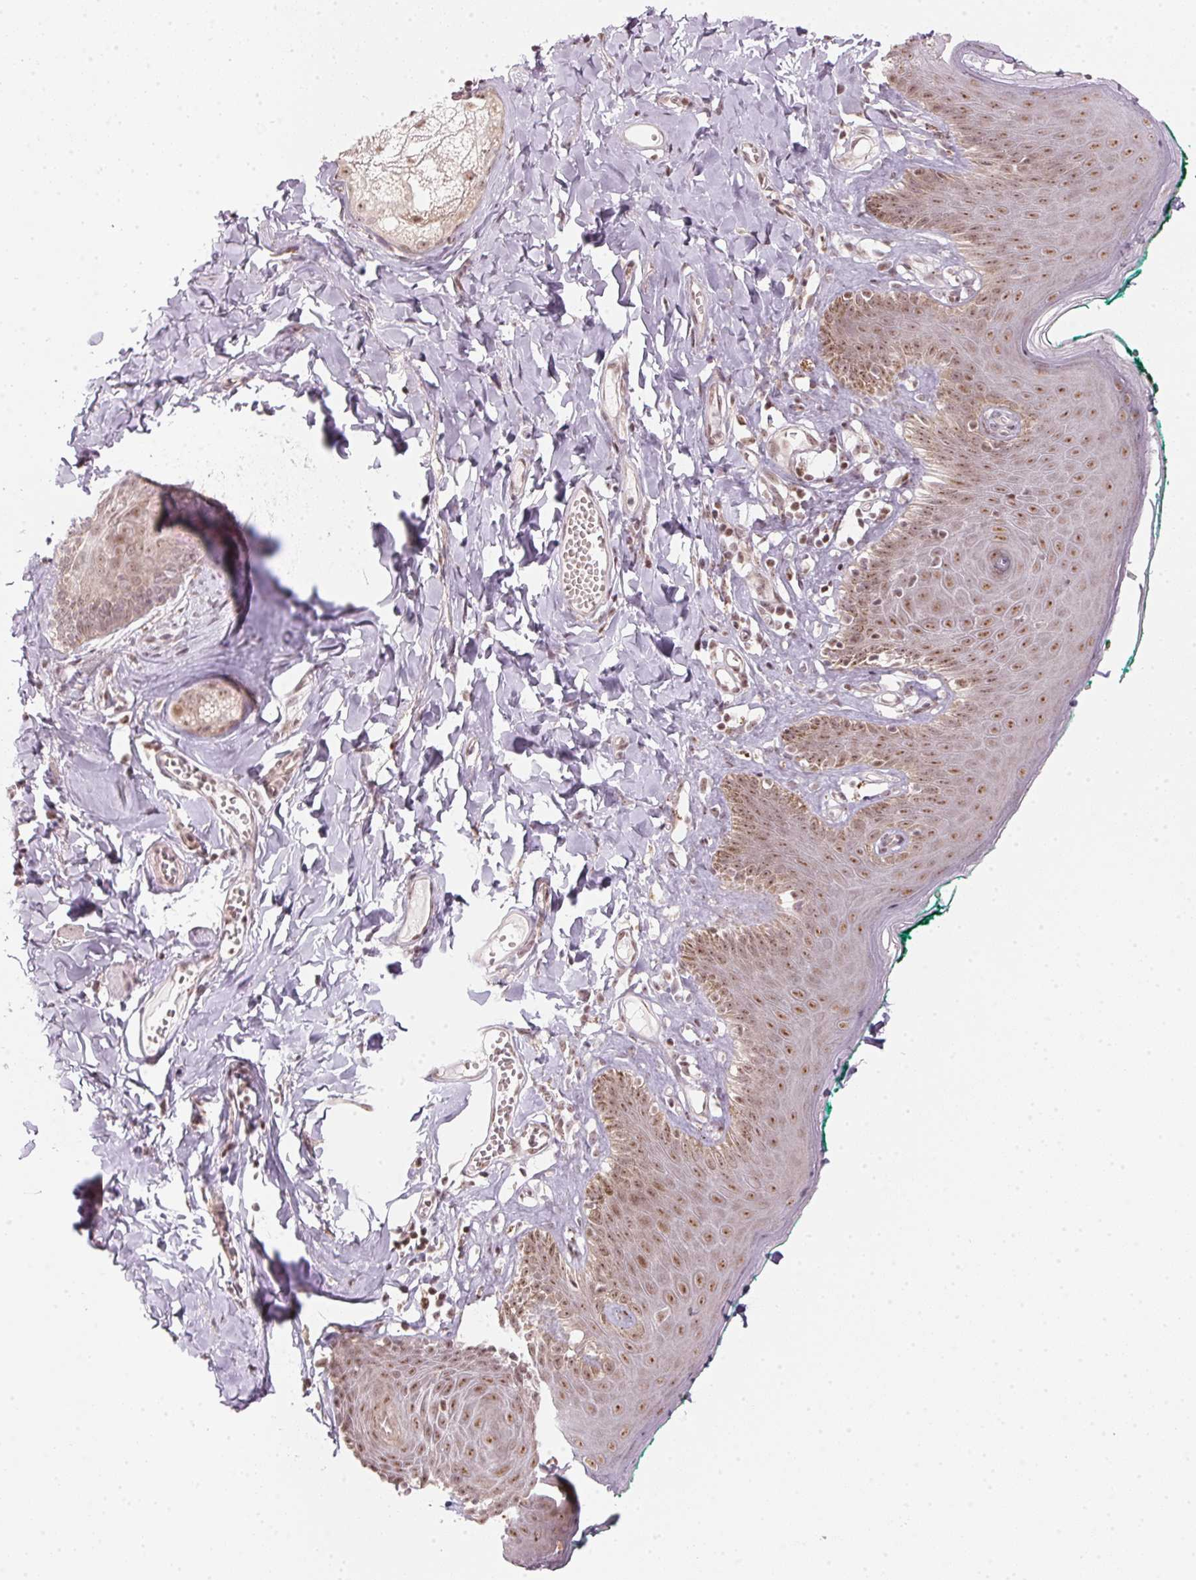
{"staining": {"intensity": "moderate", "quantity": ">75%", "location": "nuclear"}, "tissue": "skin", "cell_type": "Epidermal cells", "image_type": "normal", "snomed": [{"axis": "morphology", "description": "Normal tissue, NOS"}, {"axis": "topography", "description": "Vulva"}, {"axis": "topography", "description": "Peripheral nerve tissue"}], "caption": "About >75% of epidermal cells in benign human skin reveal moderate nuclear protein expression as visualized by brown immunohistochemical staining.", "gene": "KAT6A", "patient": {"sex": "female", "age": 66}}